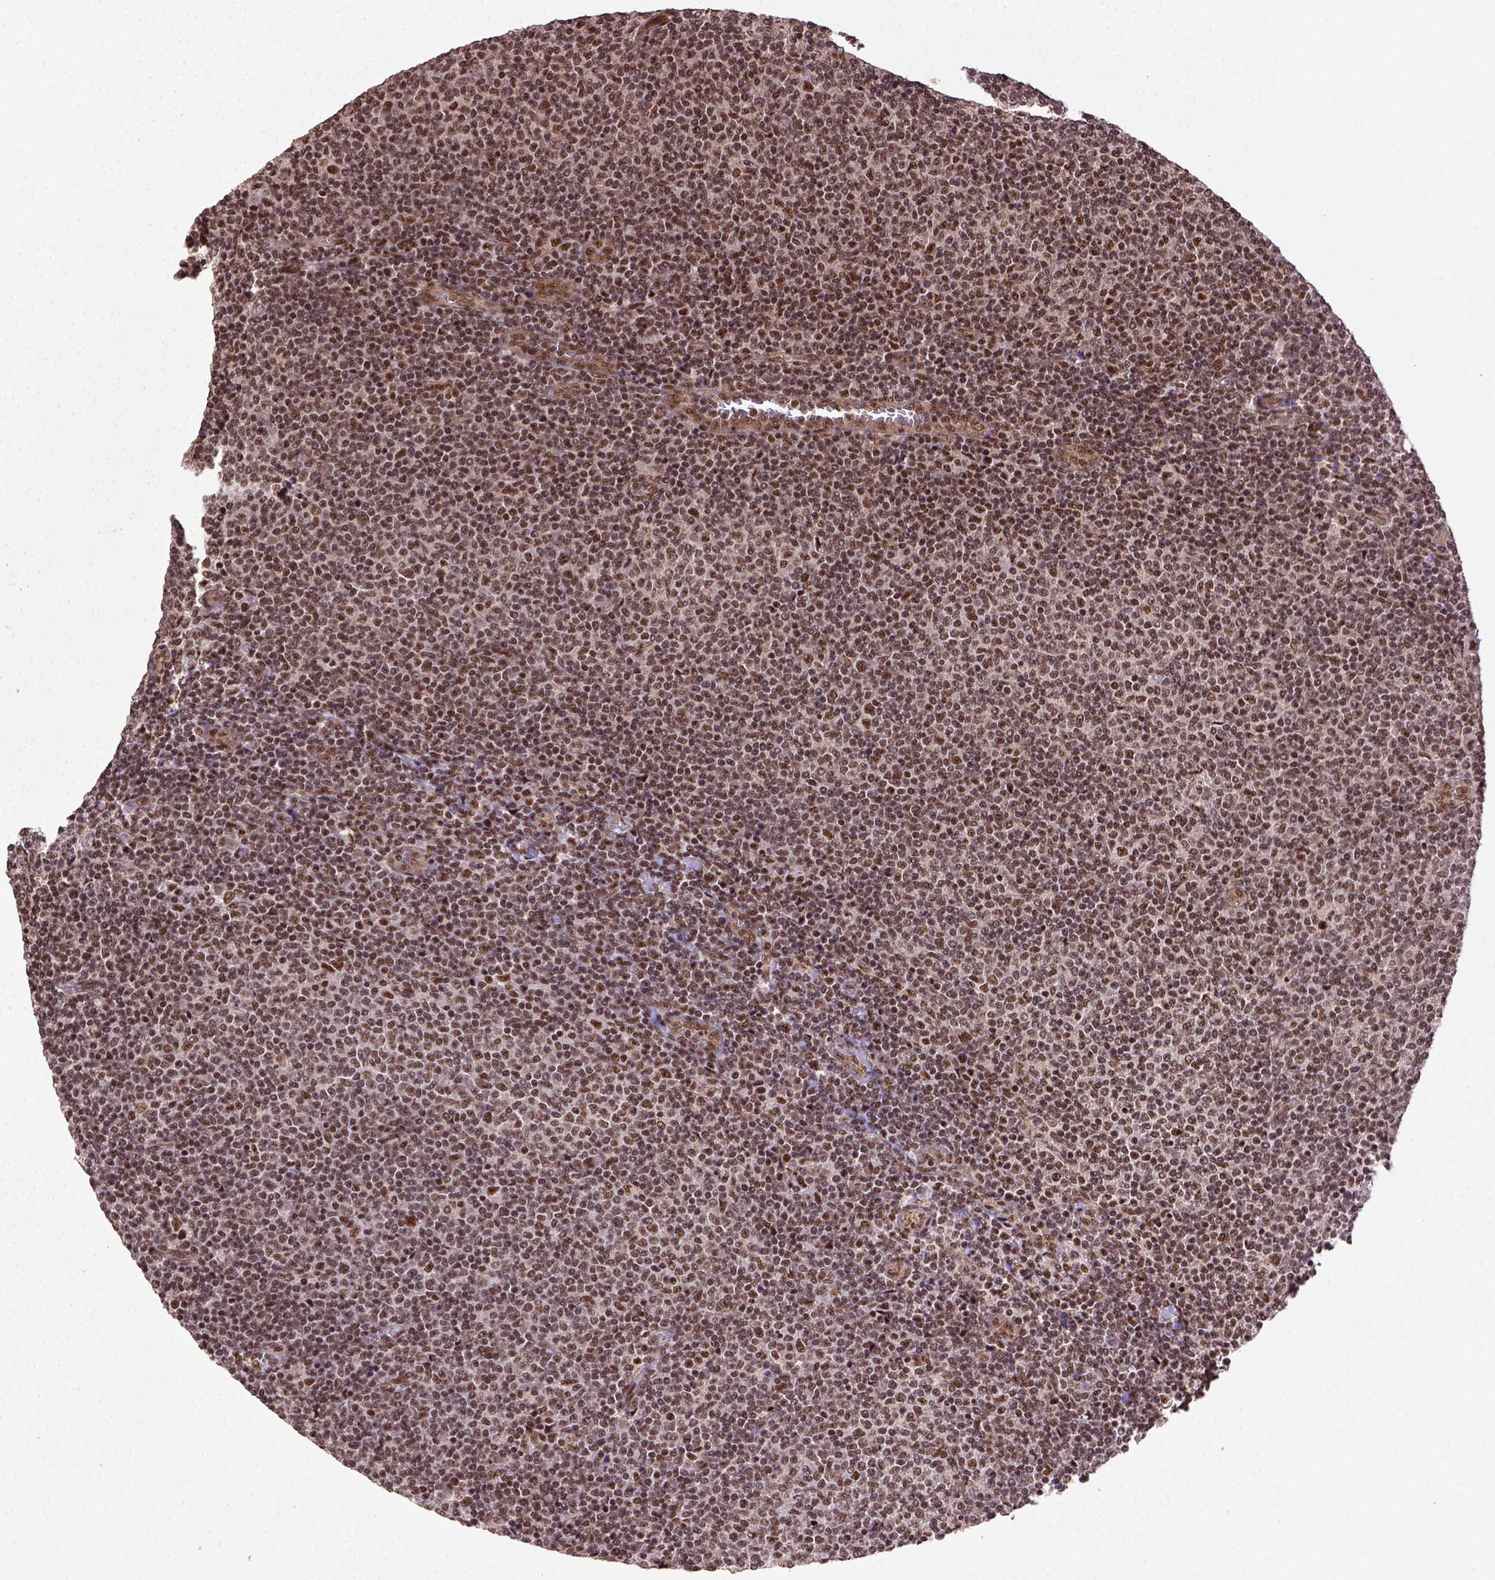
{"staining": {"intensity": "moderate", "quantity": ">75%", "location": "nuclear"}, "tissue": "lymphoma", "cell_type": "Tumor cells", "image_type": "cancer", "snomed": [{"axis": "morphology", "description": "Malignant lymphoma, non-Hodgkin's type, Low grade"}, {"axis": "topography", "description": "Lymph node"}], "caption": "The image demonstrates staining of lymphoma, revealing moderate nuclear protein staining (brown color) within tumor cells.", "gene": "PPIG", "patient": {"sex": "male", "age": 52}}